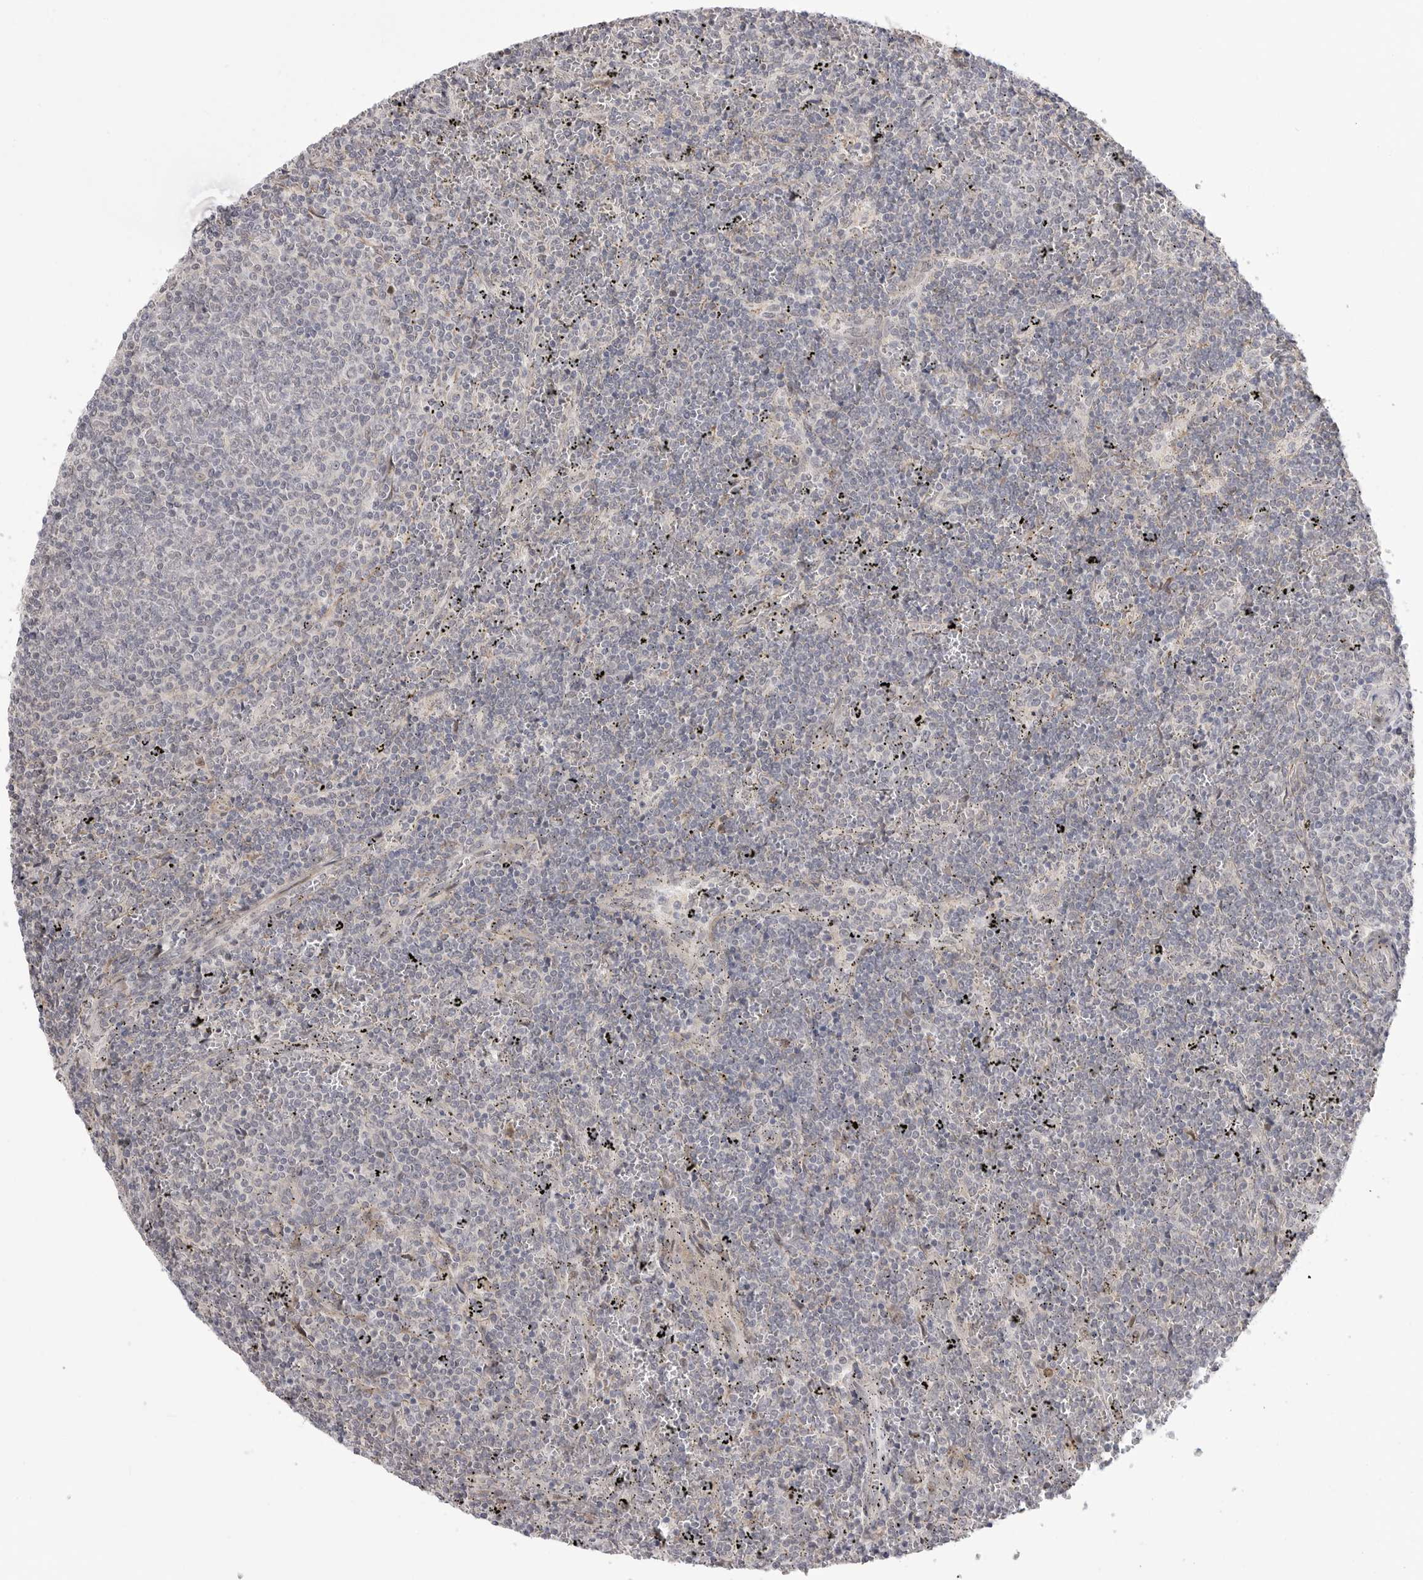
{"staining": {"intensity": "negative", "quantity": "none", "location": "none"}, "tissue": "lymphoma", "cell_type": "Tumor cells", "image_type": "cancer", "snomed": [{"axis": "morphology", "description": "Malignant lymphoma, non-Hodgkin's type, Low grade"}, {"axis": "topography", "description": "Spleen"}], "caption": "An image of lymphoma stained for a protein reveals no brown staining in tumor cells. (Brightfield microscopy of DAB (3,3'-diaminobenzidine) immunohistochemistry at high magnification).", "gene": "GGT6", "patient": {"sex": "female", "age": 50}}